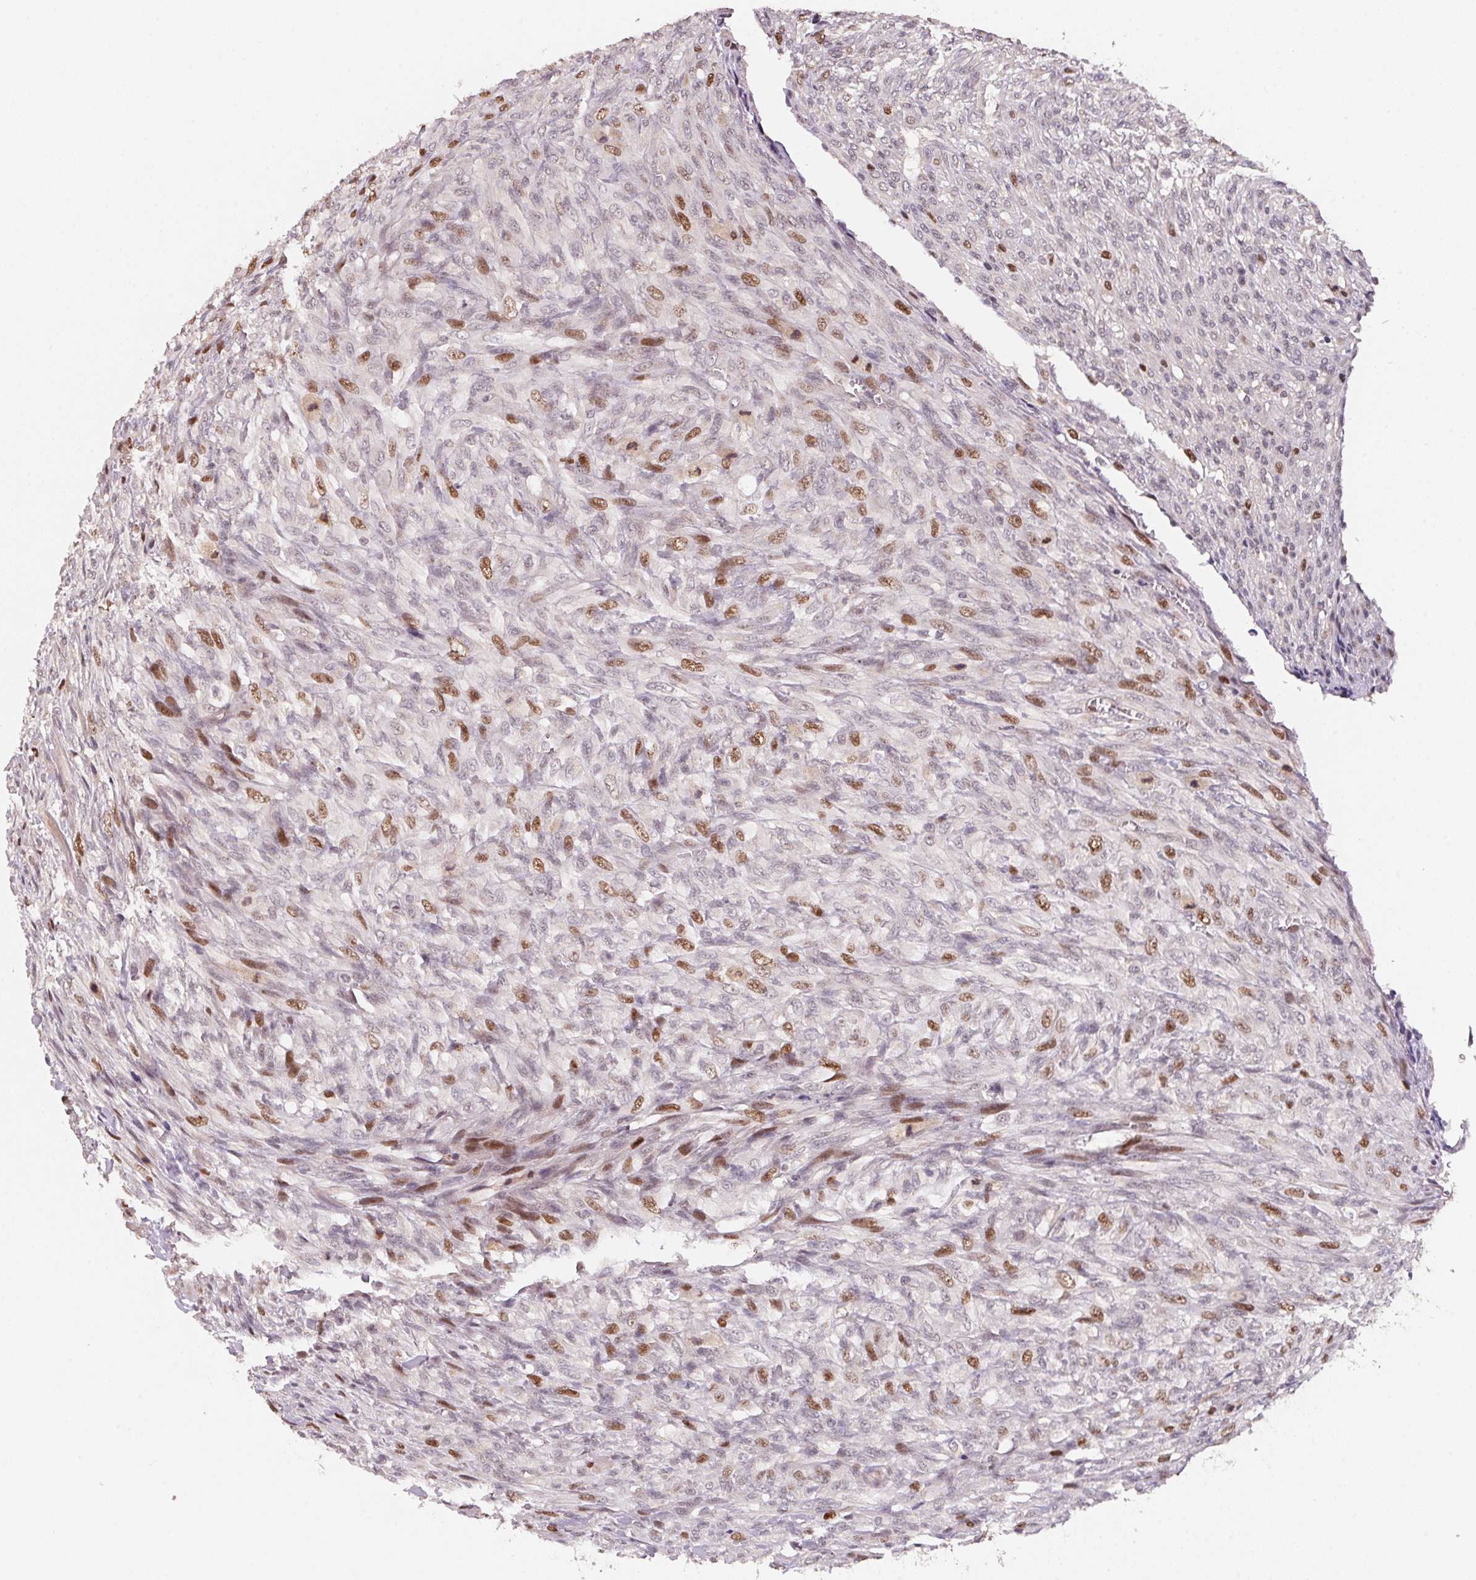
{"staining": {"intensity": "strong", "quantity": "<25%", "location": "nuclear"}, "tissue": "renal cancer", "cell_type": "Tumor cells", "image_type": "cancer", "snomed": [{"axis": "morphology", "description": "Adenocarcinoma, NOS"}, {"axis": "topography", "description": "Kidney"}], "caption": "The image reveals staining of renal adenocarcinoma, revealing strong nuclear protein positivity (brown color) within tumor cells. Using DAB (3,3'-diaminobenzidine) (brown) and hematoxylin (blue) stains, captured at high magnification using brightfield microscopy.", "gene": "KIFC1", "patient": {"sex": "male", "age": 58}}